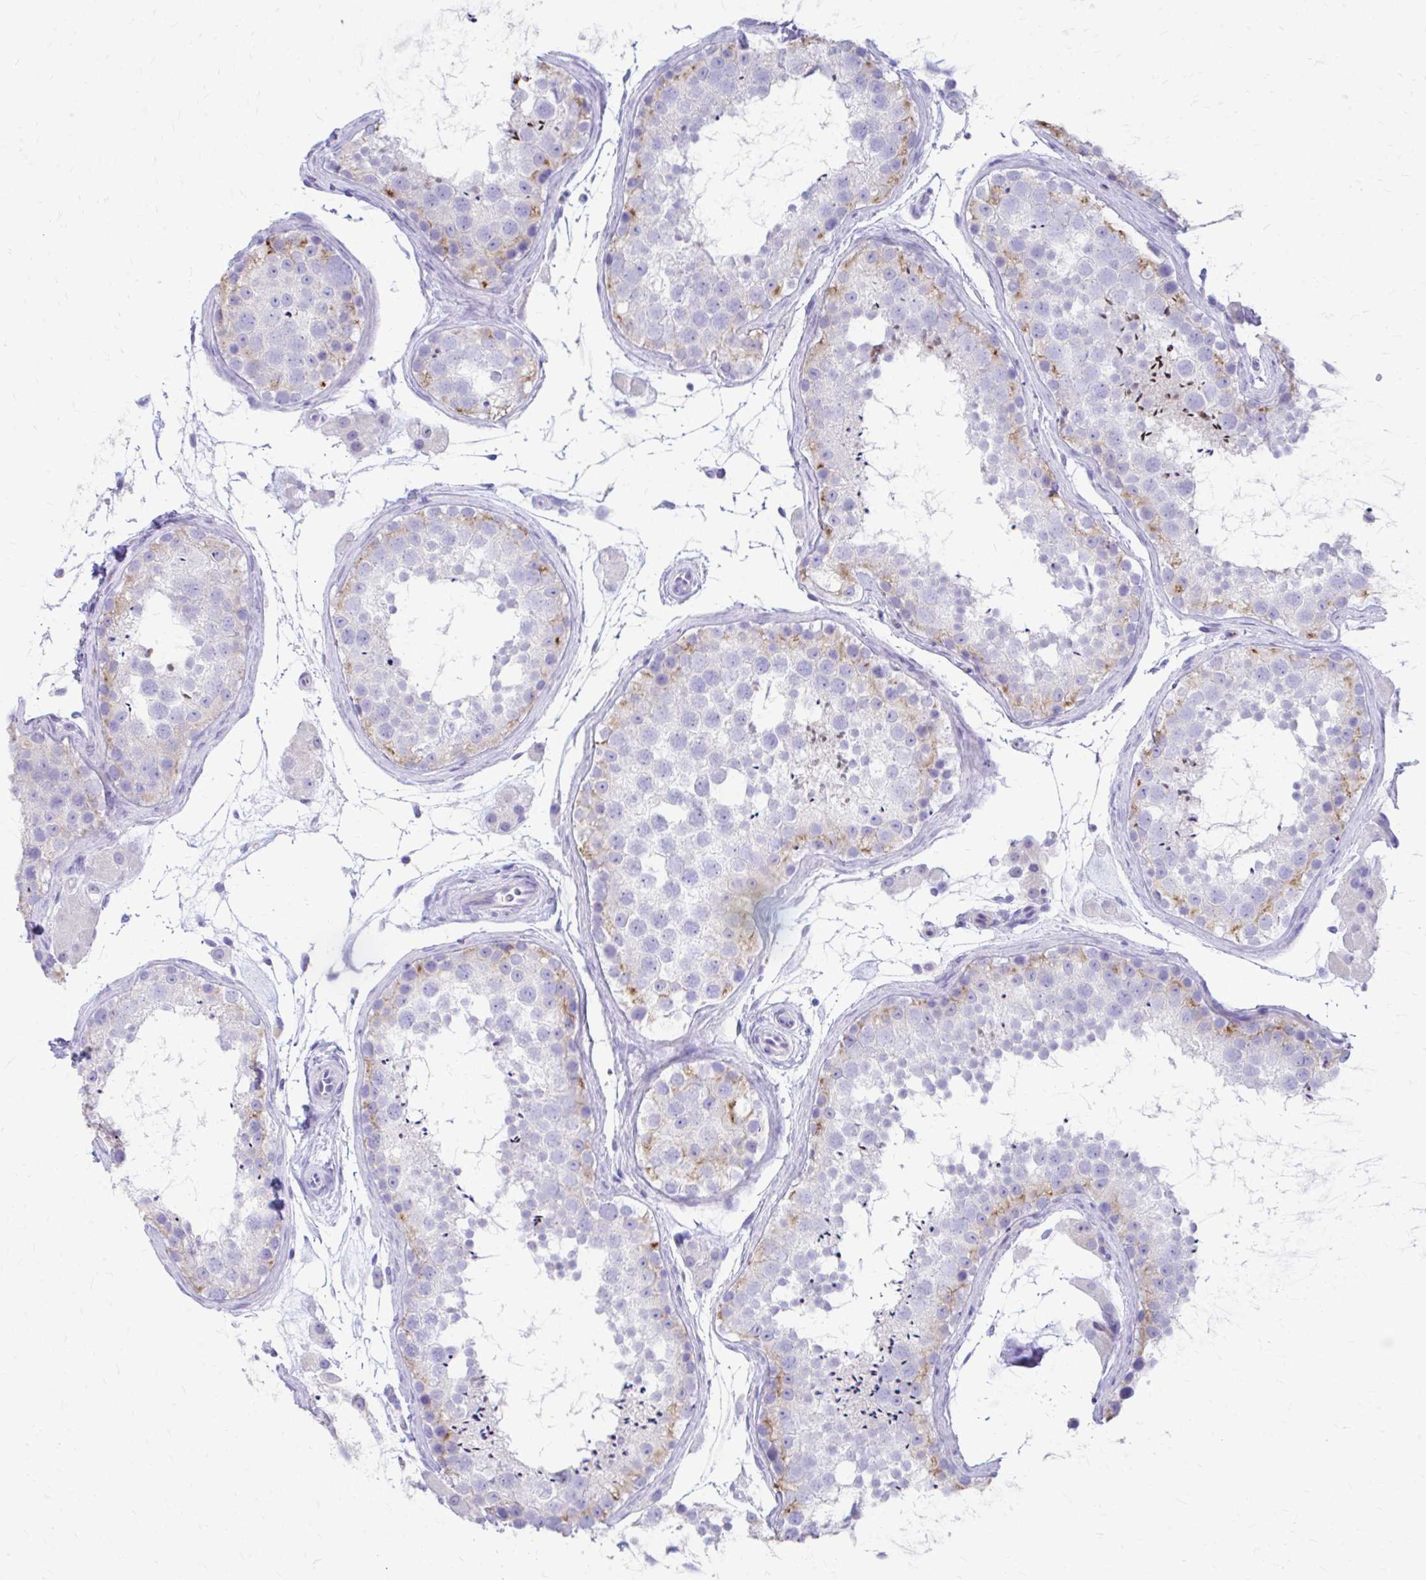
{"staining": {"intensity": "moderate", "quantity": "<25%", "location": "cytoplasmic/membranous"}, "tissue": "testis", "cell_type": "Cells in seminiferous ducts", "image_type": "normal", "snomed": [{"axis": "morphology", "description": "Normal tissue, NOS"}, {"axis": "topography", "description": "Testis"}], "caption": "Immunohistochemistry of unremarkable human testis demonstrates low levels of moderate cytoplasmic/membranous expression in about <25% of cells in seminiferous ducts. (Brightfield microscopy of DAB IHC at high magnification).", "gene": "ENSG00000285953", "patient": {"sex": "male", "age": 41}}